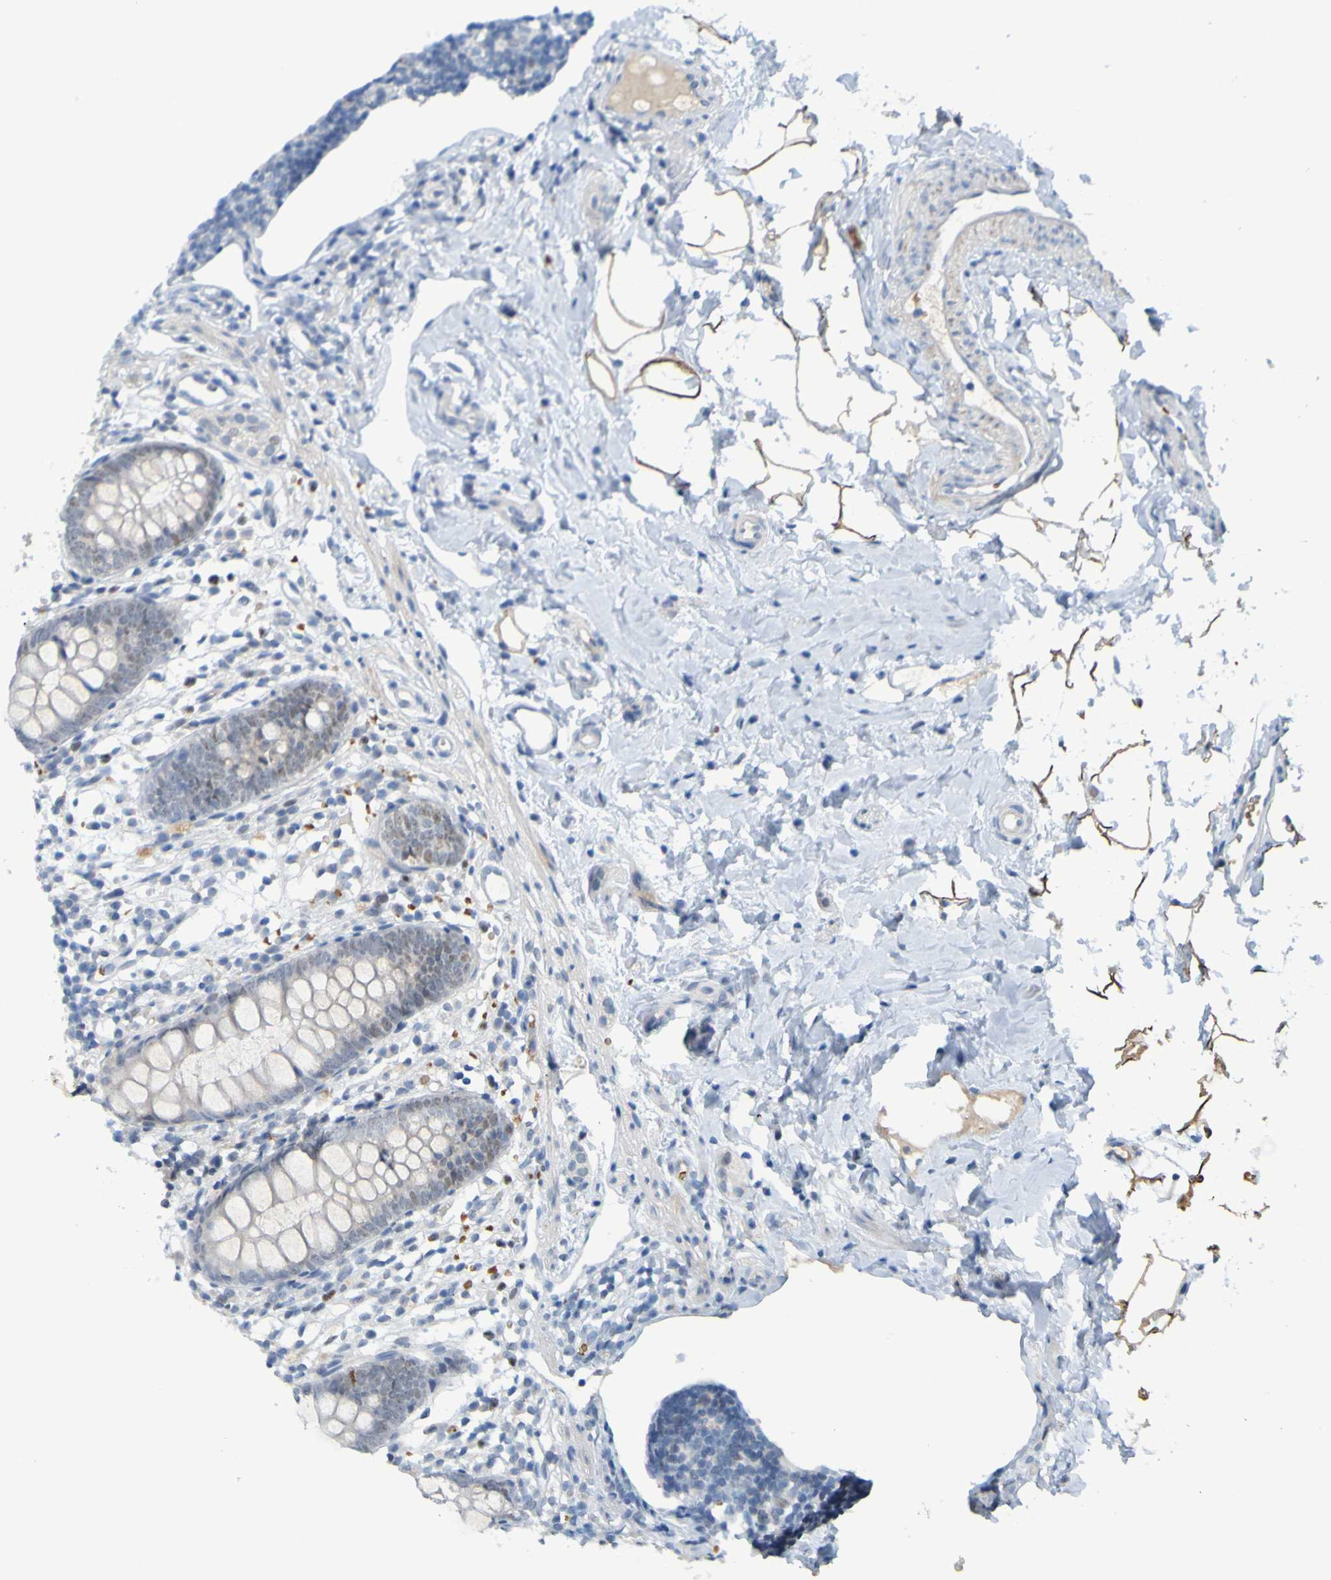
{"staining": {"intensity": "weak", "quantity": "<25%", "location": "nuclear"}, "tissue": "appendix", "cell_type": "Glandular cells", "image_type": "normal", "snomed": [{"axis": "morphology", "description": "Normal tissue, NOS"}, {"axis": "topography", "description": "Appendix"}], "caption": "IHC of unremarkable appendix exhibits no expression in glandular cells.", "gene": "USP36", "patient": {"sex": "female", "age": 20}}